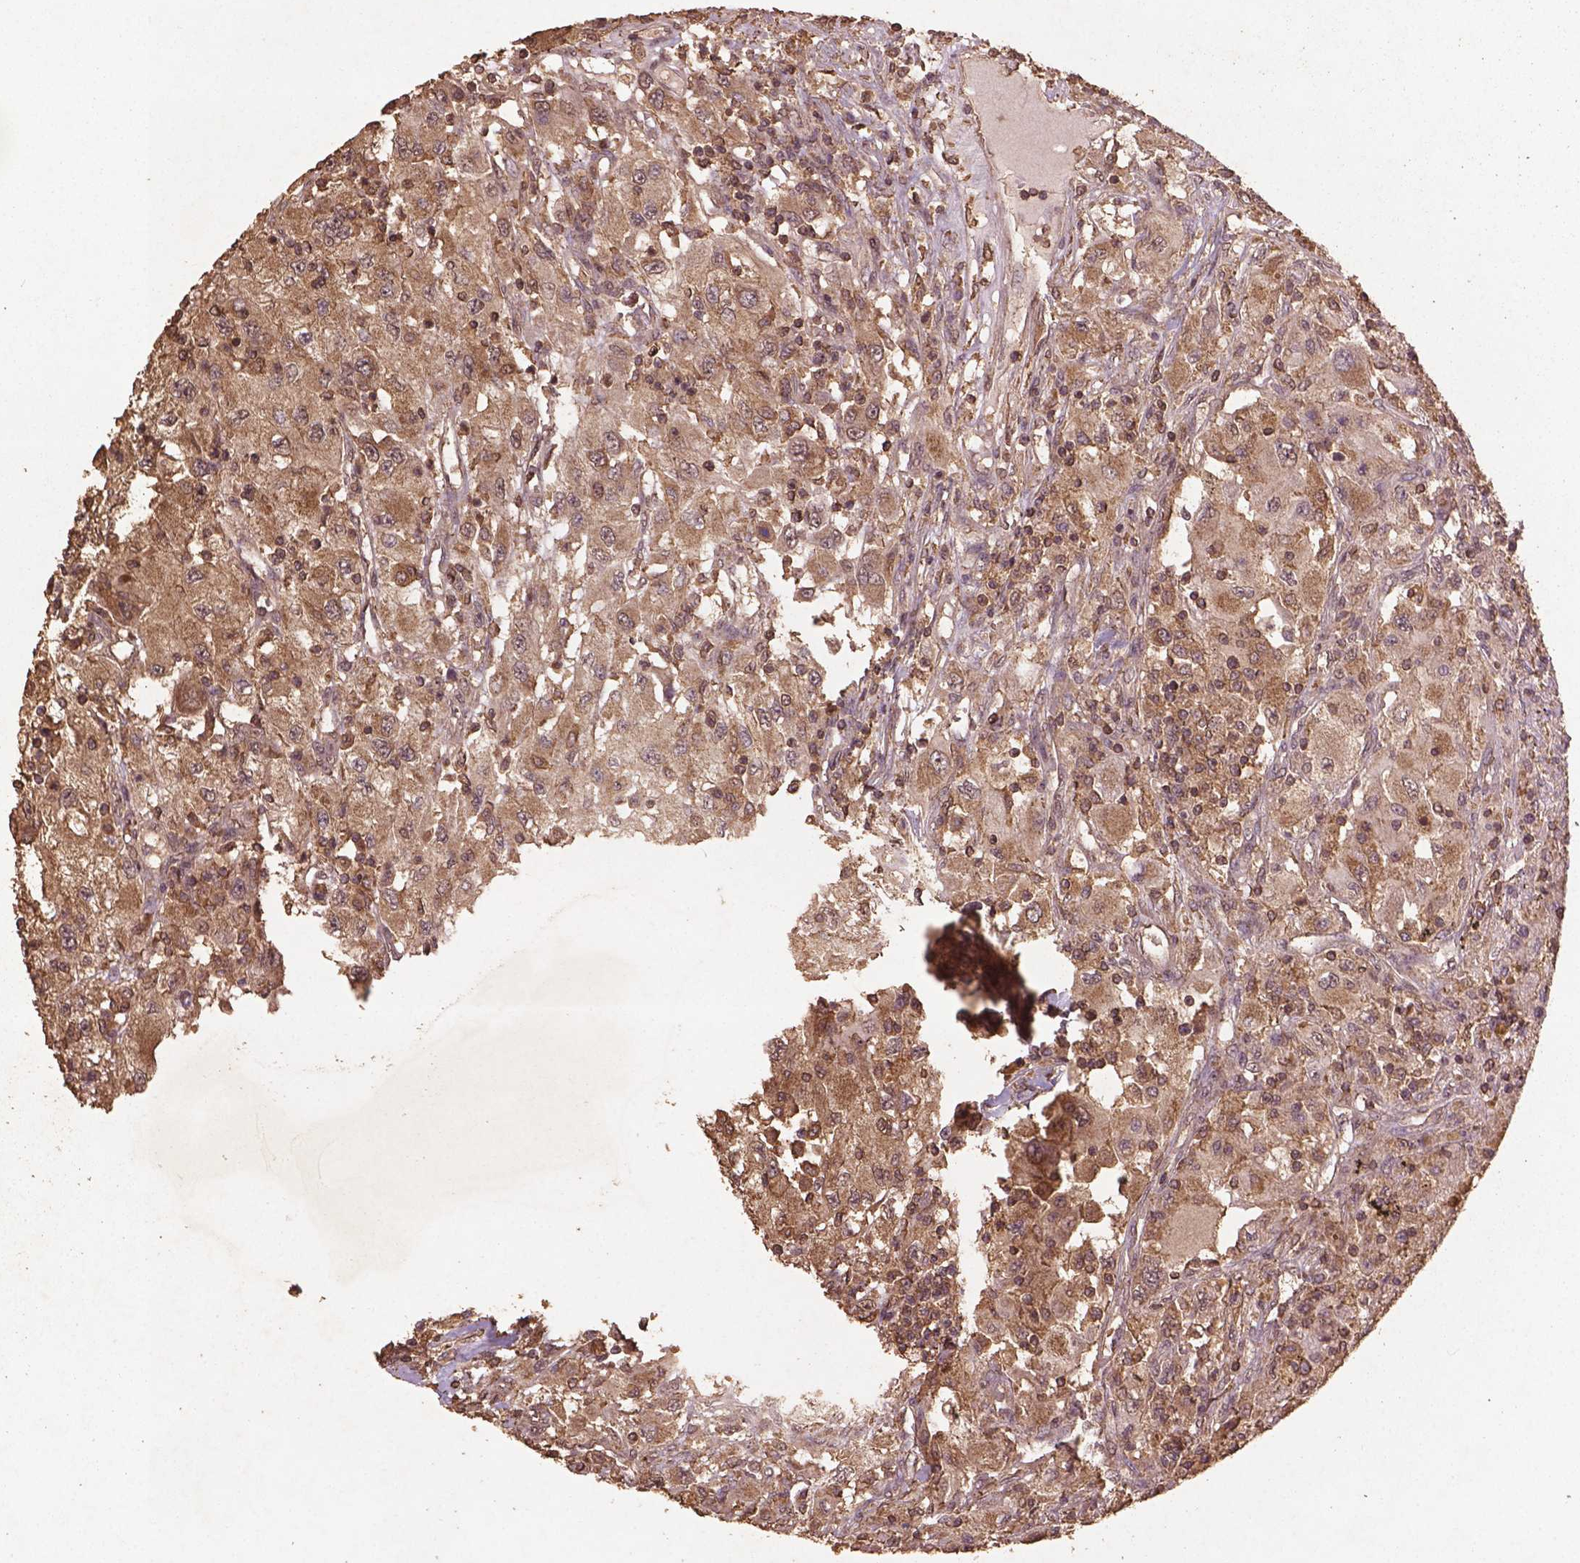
{"staining": {"intensity": "weak", "quantity": ">75%", "location": "cytoplasmic/membranous"}, "tissue": "renal cancer", "cell_type": "Tumor cells", "image_type": "cancer", "snomed": [{"axis": "morphology", "description": "Adenocarcinoma, NOS"}, {"axis": "topography", "description": "Kidney"}], "caption": "Tumor cells reveal low levels of weak cytoplasmic/membranous expression in about >75% of cells in human renal cancer (adenocarcinoma).", "gene": "BABAM1", "patient": {"sex": "female", "age": 67}}